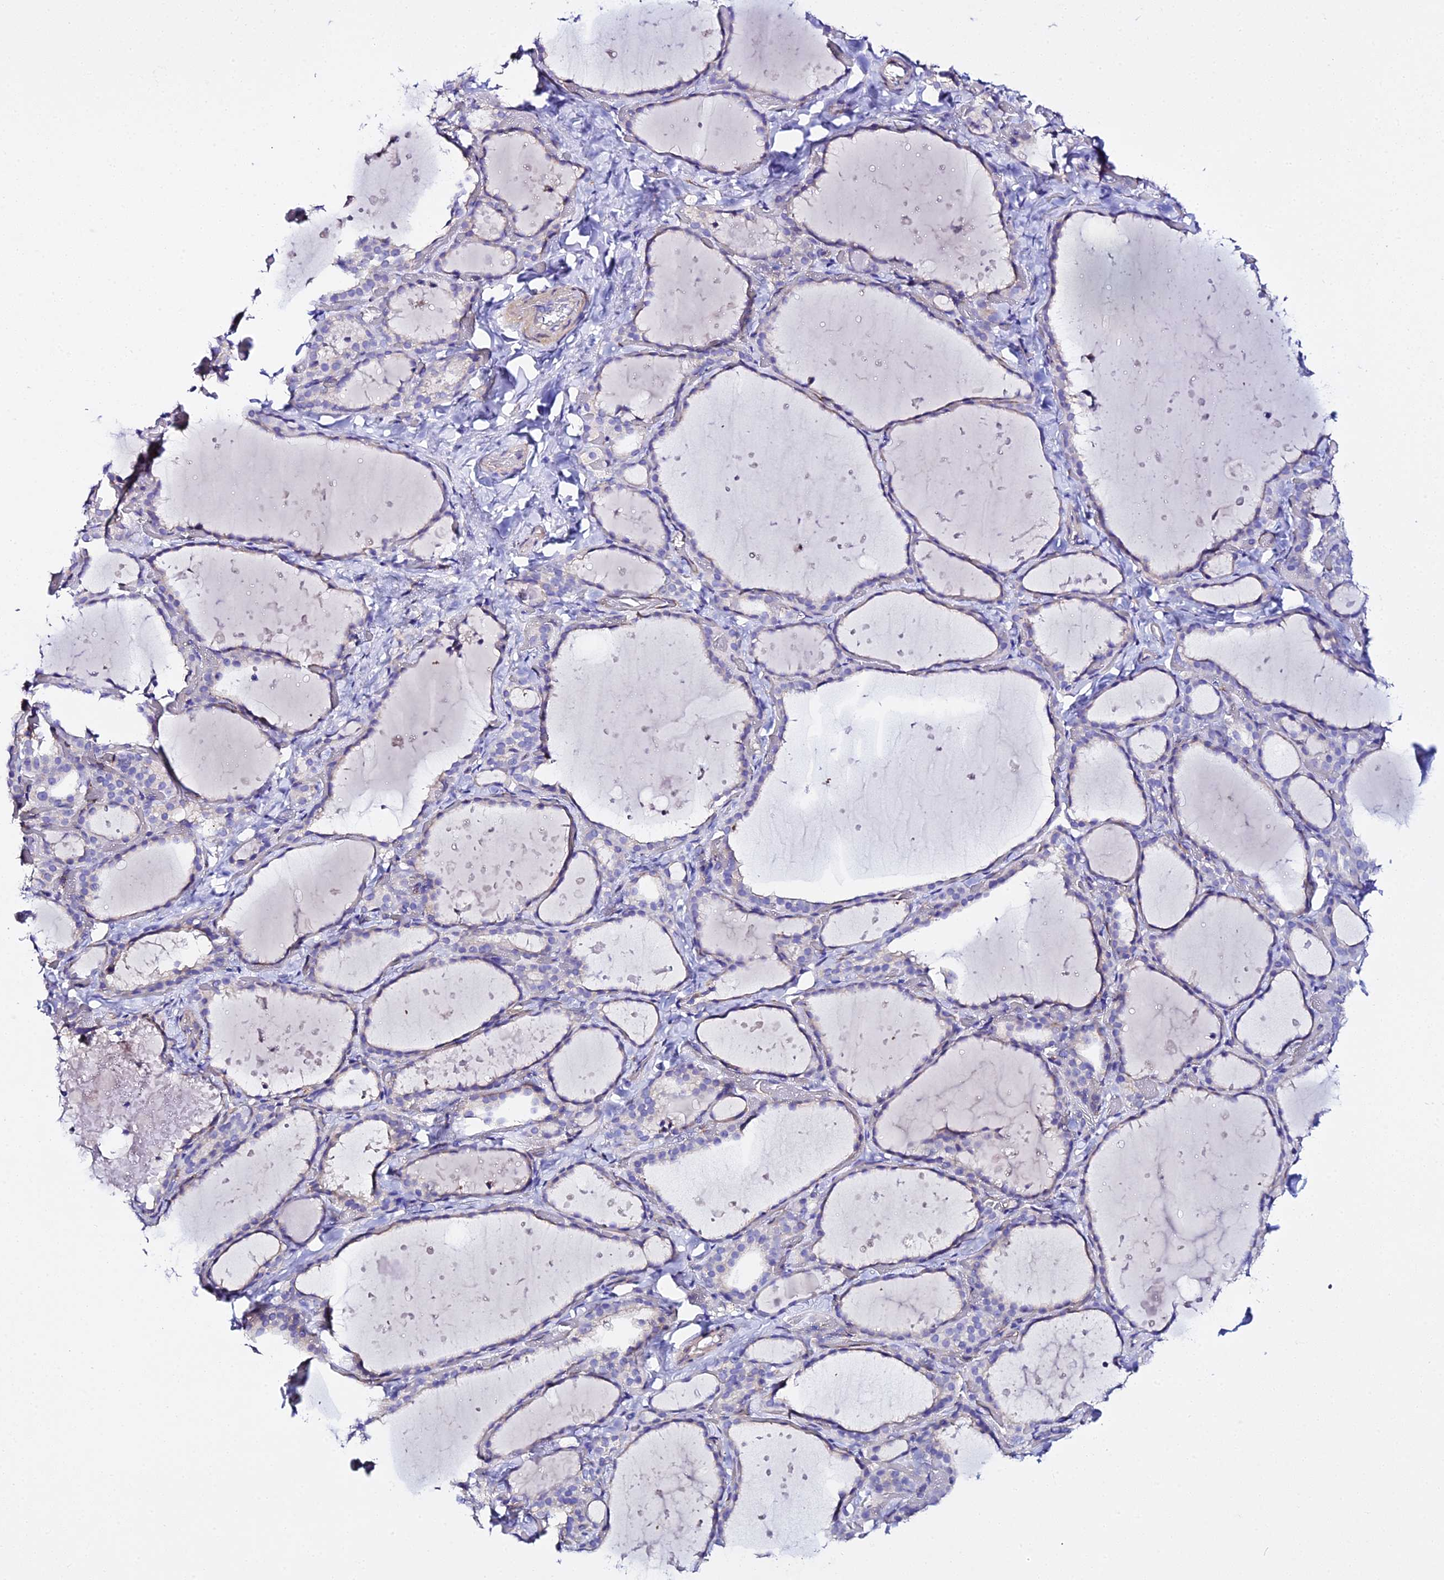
{"staining": {"intensity": "negative", "quantity": "none", "location": "none"}, "tissue": "thyroid gland", "cell_type": "Glandular cells", "image_type": "normal", "snomed": [{"axis": "morphology", "description": "Normal tissue, NOS"}, {"axis": "topography", "description": "Thyroid gland"}], "caption": "Immunohistochemistry photomicrograph of normal human thyroid gland stained for a protein (brown), which demonstrates no positivity in glandular cells.", "gene": "CFAP45", "patient": {"sex": "female", "age": 44}}